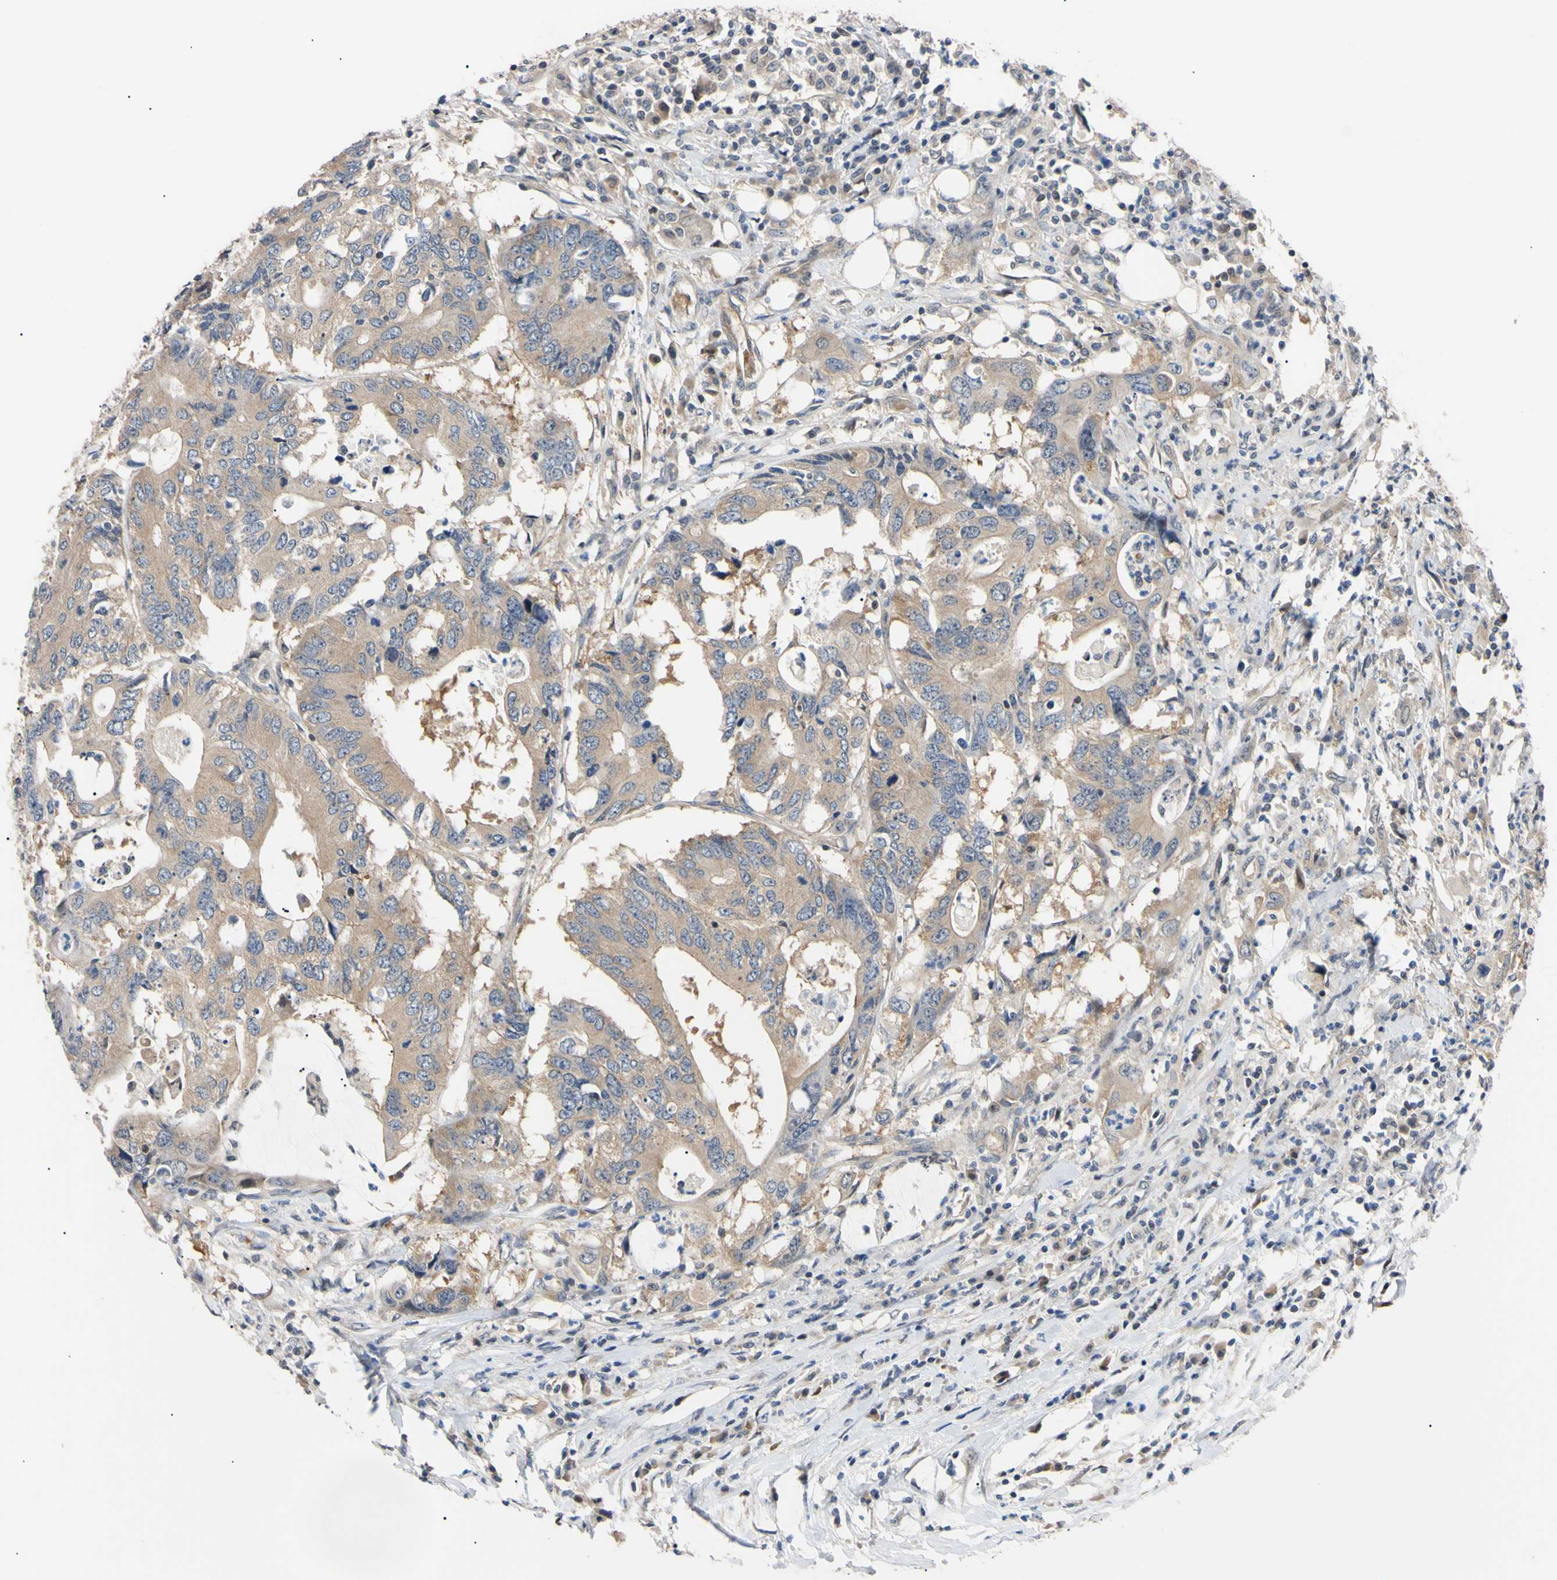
{"staining": {"intensity": "weak", "quantity": ">75%", "location": "cytoplasmic/membranous"}, "tissue": "colorectal cancer", "cell_type": "Tumor cells", "image_type": "cancer", "snomed": [{"axis": "morphology", "description": "Adenocarcinoma, NOS"}, {"axis": "topography", "description": "Colon"}], "caption": "Weak cytoplasmic/membranous protein staining is seen in about >75% of tumor cells in colorectal cancer (adenocarcinoma).", "gene": "RARS1", "patient": {"sex": "male", "age": 71}}